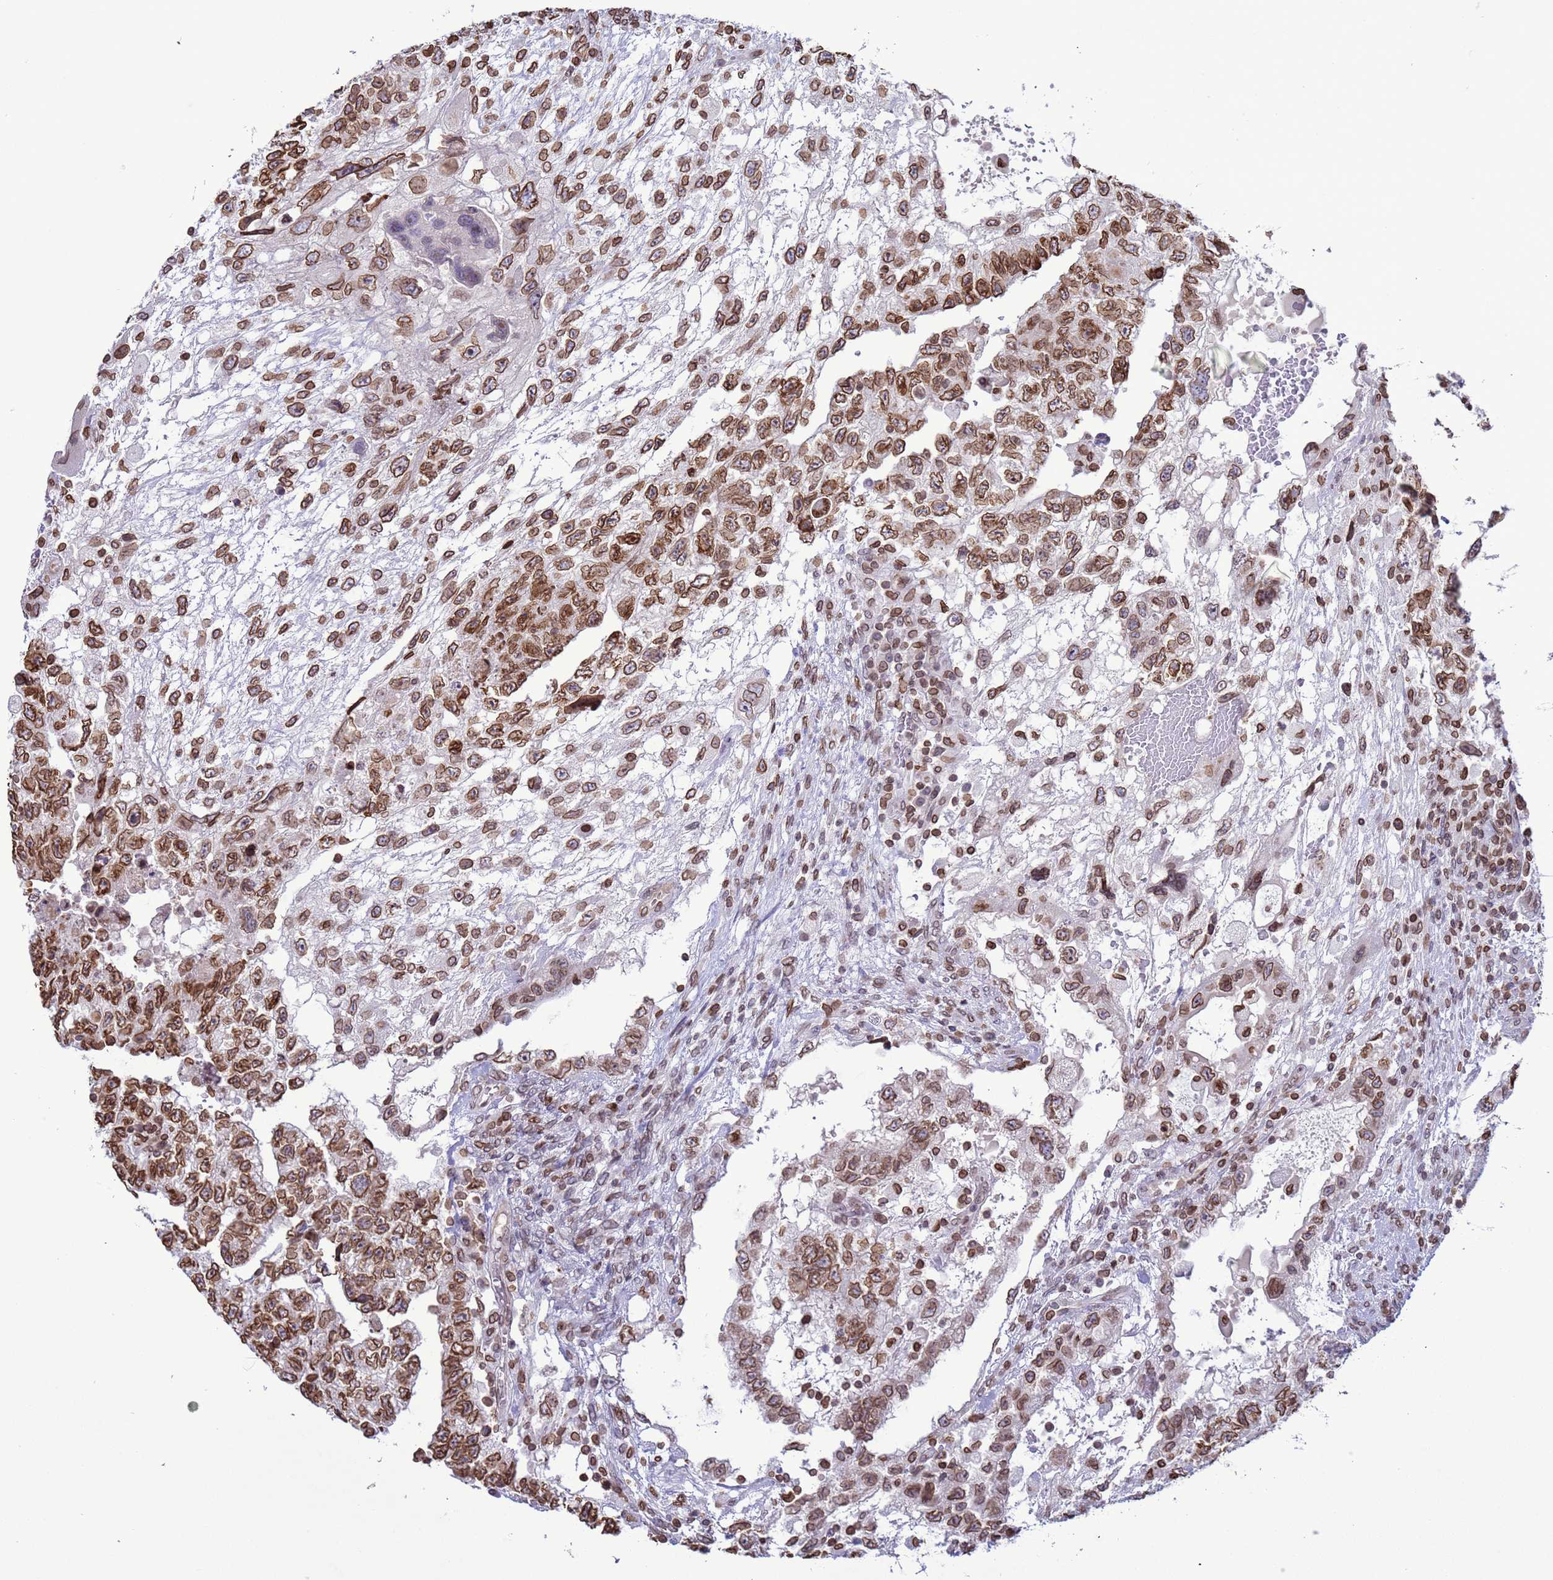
{"staining": {"intensity": "strong", "quantity": ">75%", "location": "cytoplasmic/membranous,nuclear"}, "tissue": "testis cancer", "cell_type": "Tumor cells", "image_type": "cancer", "snomed": [{"axis": "morphology", "description": "Carcinoma, Embryonal, NOS"}, {"axis": "topography", "description": "Testis"}], "caption": "IHC photomicrograph of testis cancer (embryonal carcinoma) stained for a protein (brown), which exhibits high levels of strong cytoplasmic/membranous and nuclear positivity in about >75% of tumor cells.", "gene": "DHX37", "patient": {"sex": "male", "age": 36}}